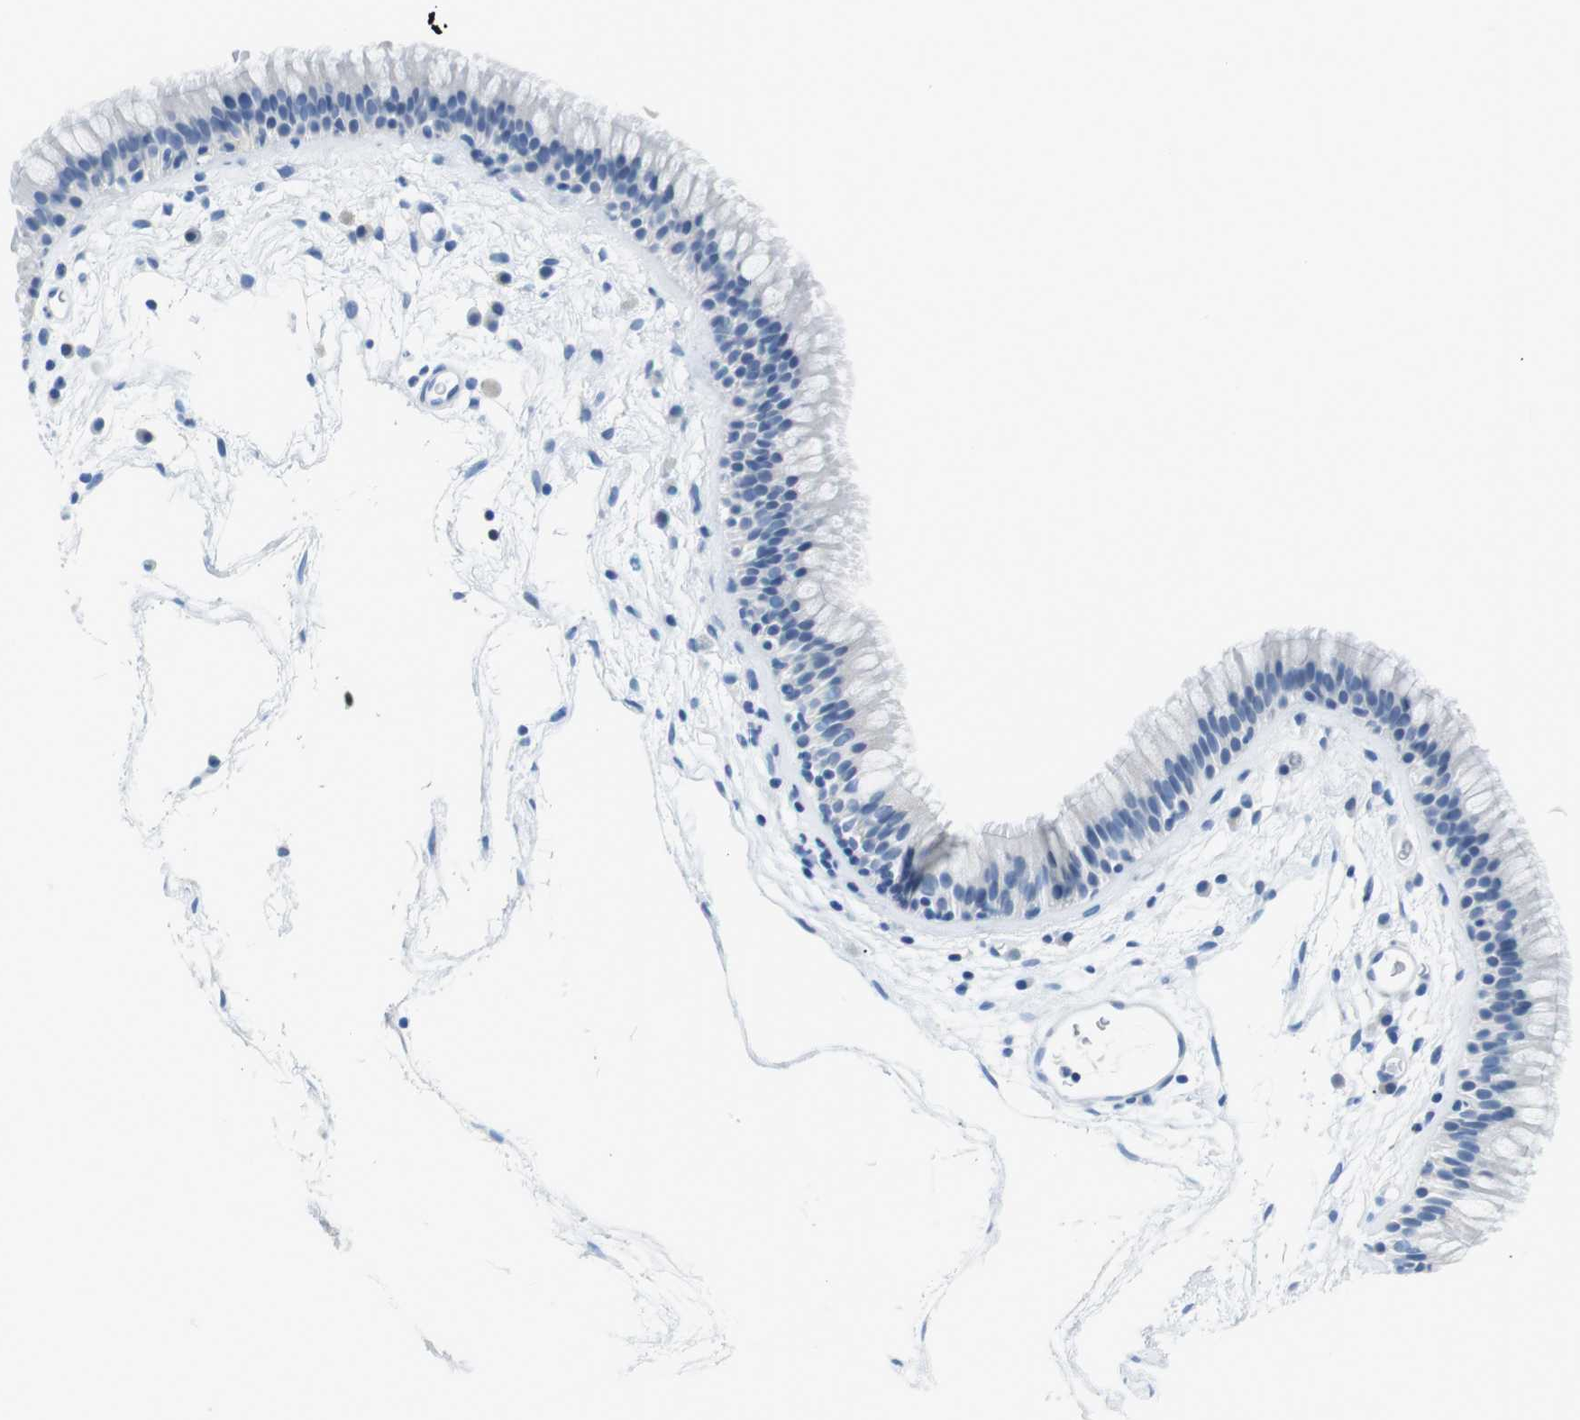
{"staining": {"intensity": "negative", "quantity": "none", "location": "none"}, "tissue": "nasopharynx", "cell_type": "Respiratory epithelial cells", "image_type": "normal", "snomed": [{"axis": "morphology", "description": "Normal tissue, NOS"}, {"axis": "morphology", "description": "Inflammation, NOS"}, {"axis": "topography", "description": "Nasopharynx"}], "caption": "Immunohistochemistry (IHC) of normal human nasopharynx exhibits no staining in respiratory epithelial cells.", "gene": "TNFRSF4", "patient": {"sex": "male", "age": 48}}